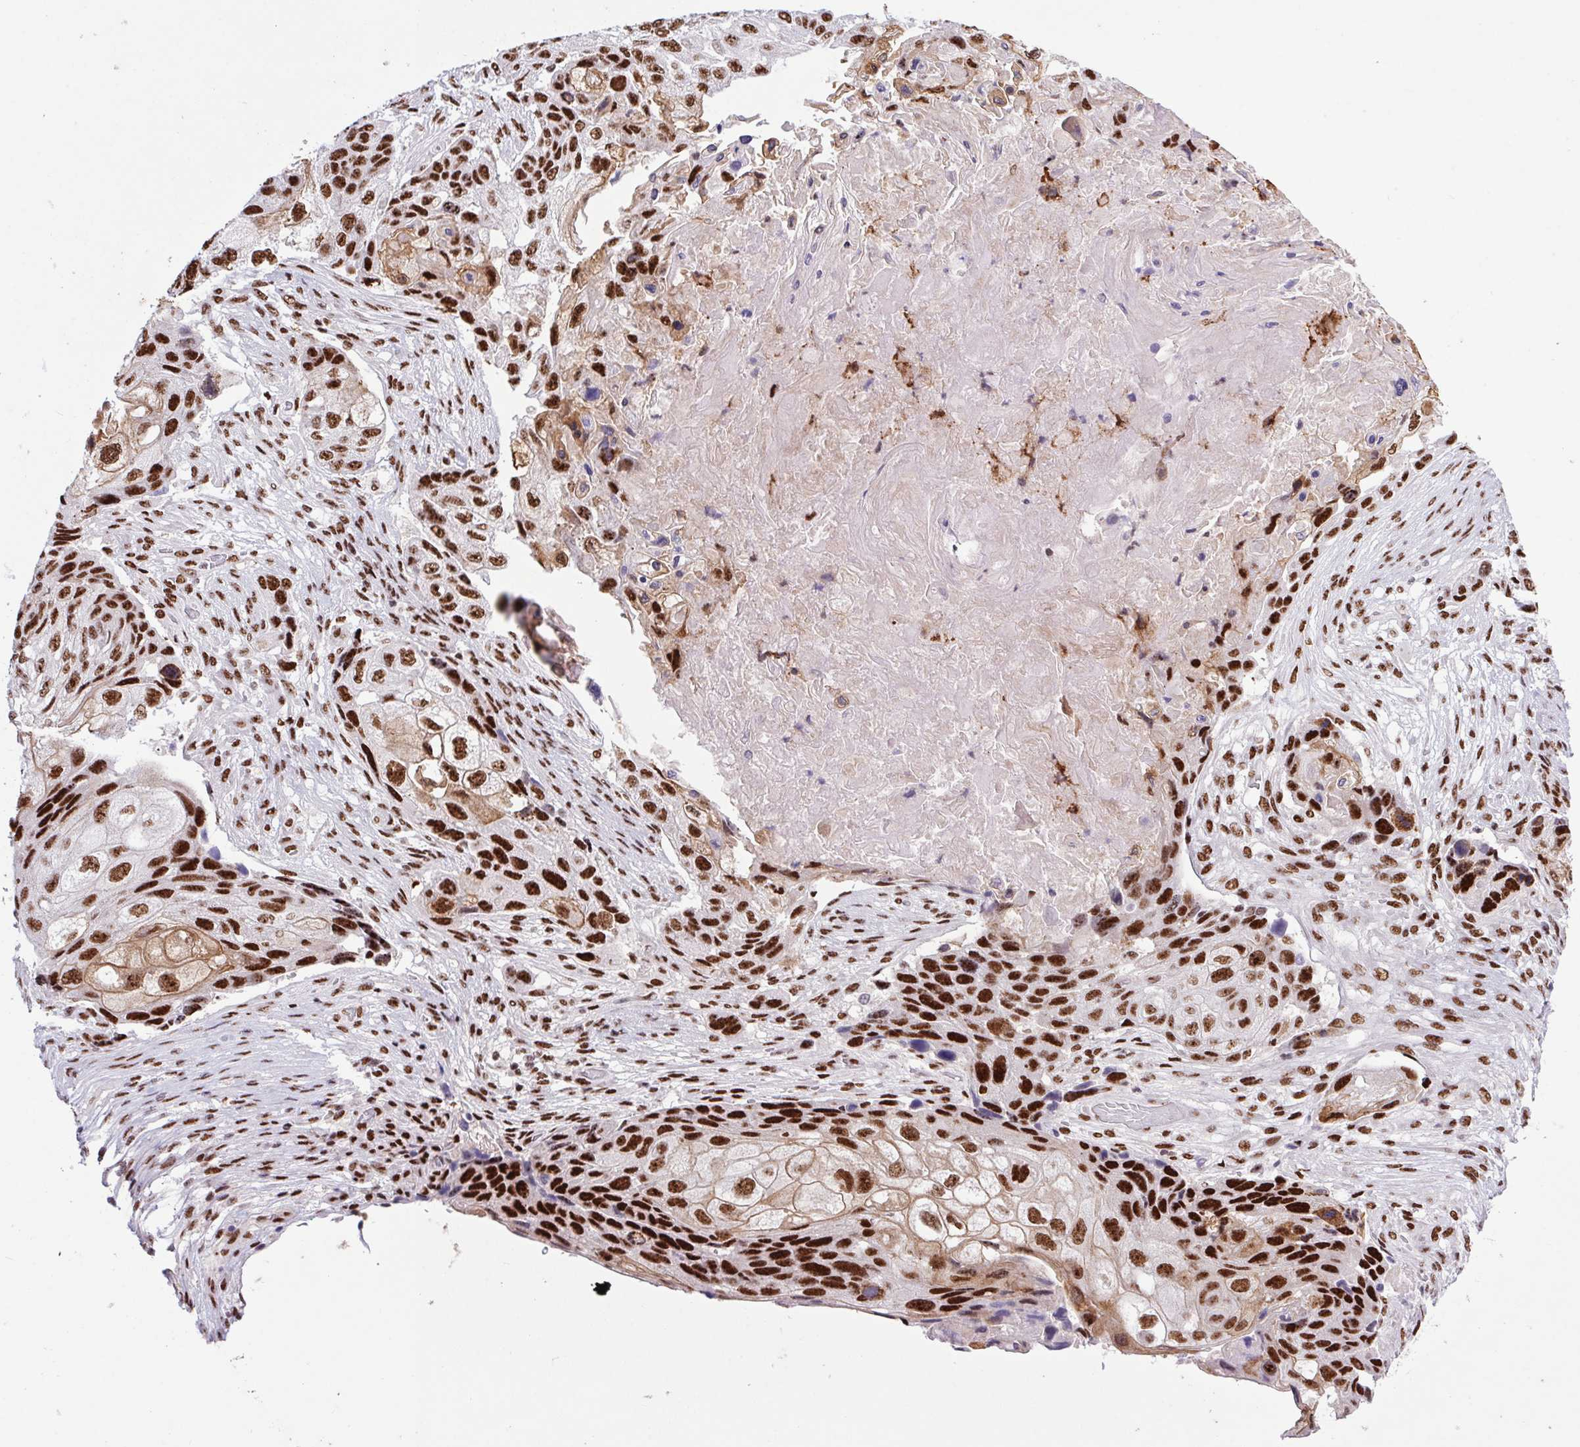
{"staining": {"intensity": "strong", "quantity": ">75%", "location": "nuclear"}, "tissue": "lung cancer", "cell_type": "Tumor cells", "image_type": "cancer", "snomed": [{"axis": "morphology", "description": "Squamous cell carcinoma, NOS"}, {"axis": "topography", "description": "Lung"}], "caption": "The immunohistochemical stain highlights strong nuclear positivity in tumor cells of lung squamous cell carcinoma tissue.", "gene": "LDLRAD4", "patient": {"sex": "male", "age": 69}}